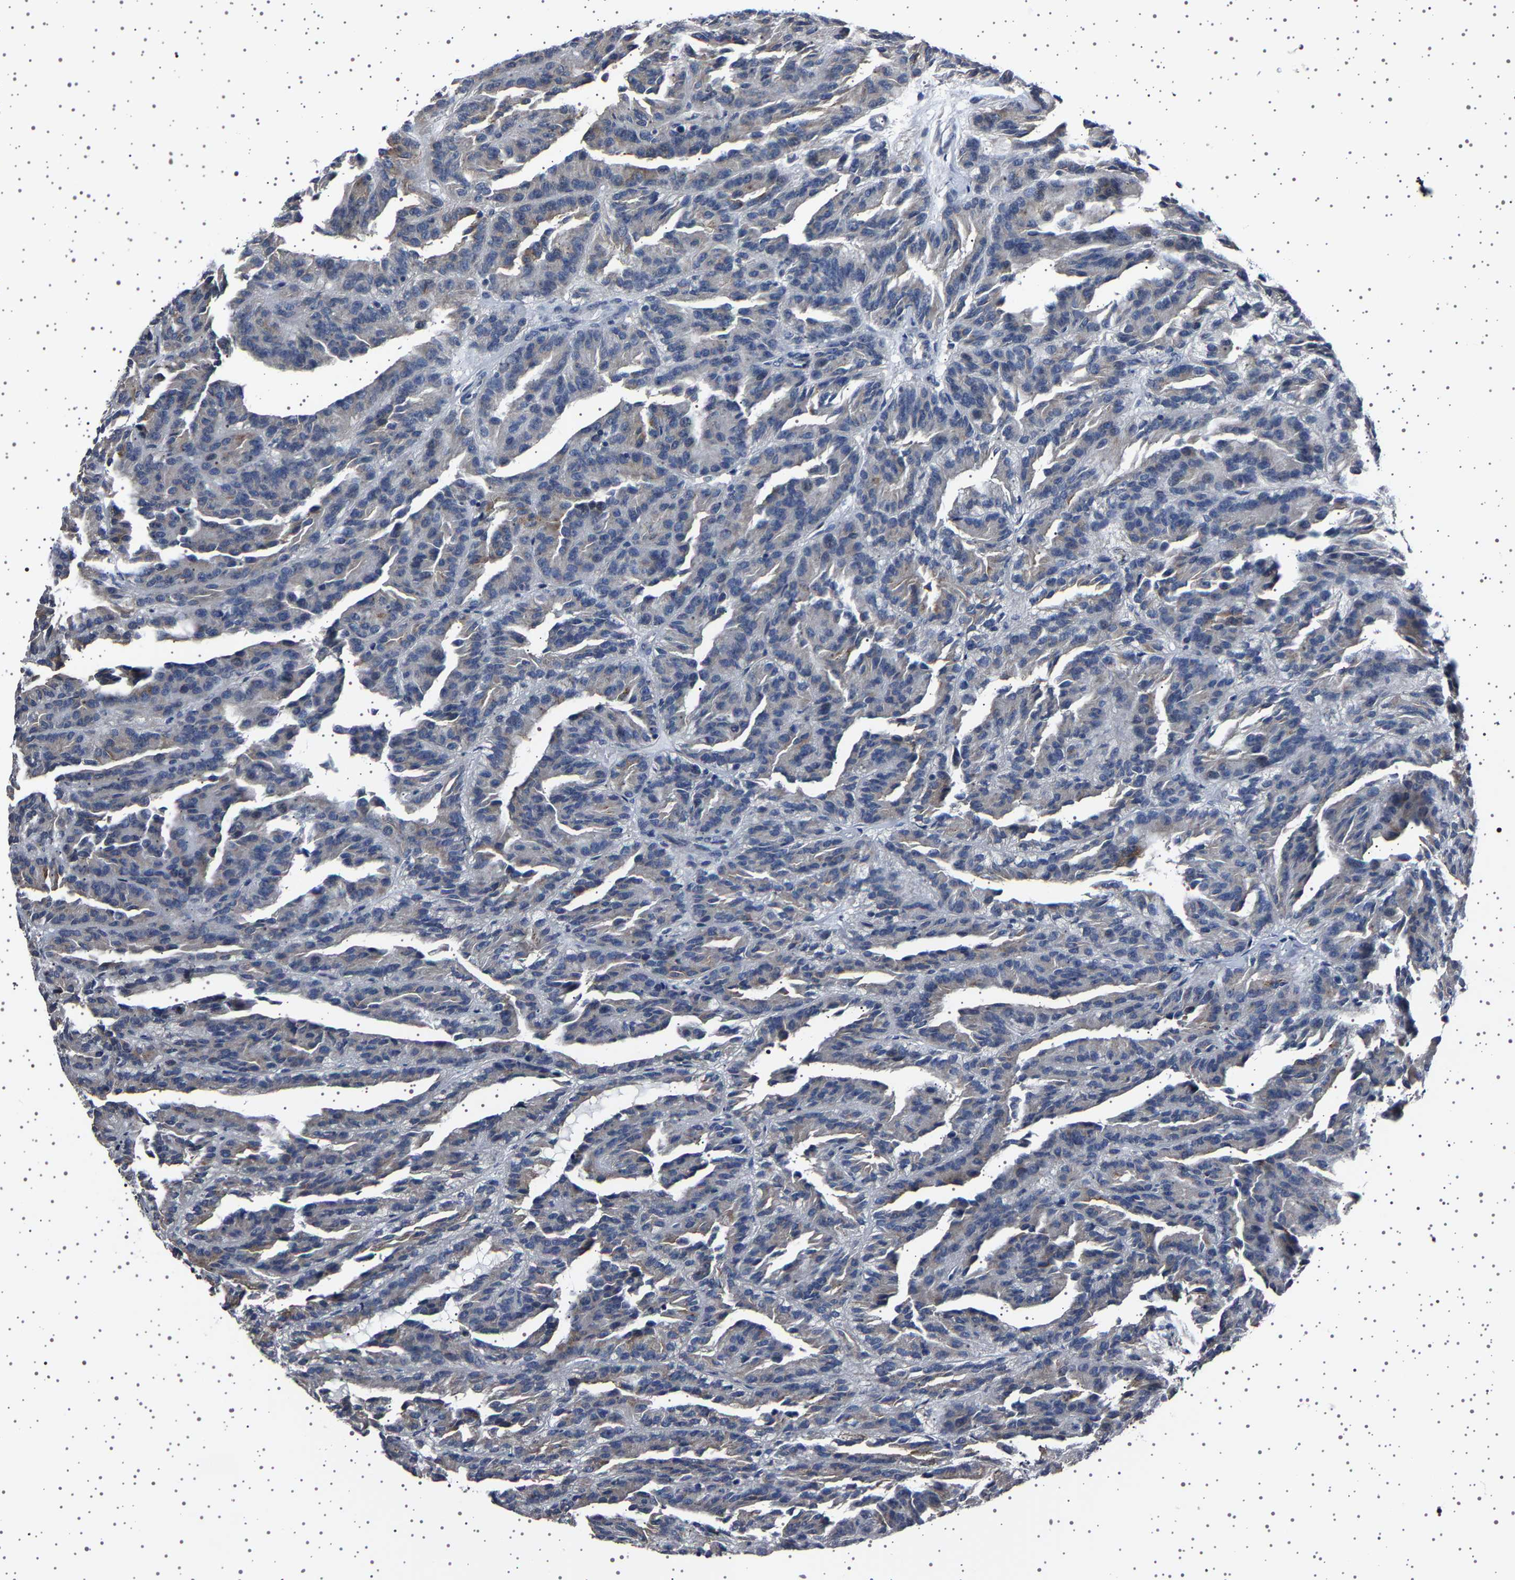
{"staining": {"intensity": "weak", "quantity": "<25%", "location": "cytoplasmic/membranous"}, "tissue": "renal cancer", "cell_type": "Tumor cells", "image_type": "cancer", "snomed": [{"axis": "morphology", "description": "Adenocarcinoma, NOS"}, {"axis": "topography", "description": "Kidney"}], "caption": "IHC photomicrograph of neoplastic tissue: renal cancer (adenocarcinoma) stained with DAB displays no significant protein staining in tumor cells.", "gene": "IL10RB", "patient": {"sex": "male", "age": 46}}